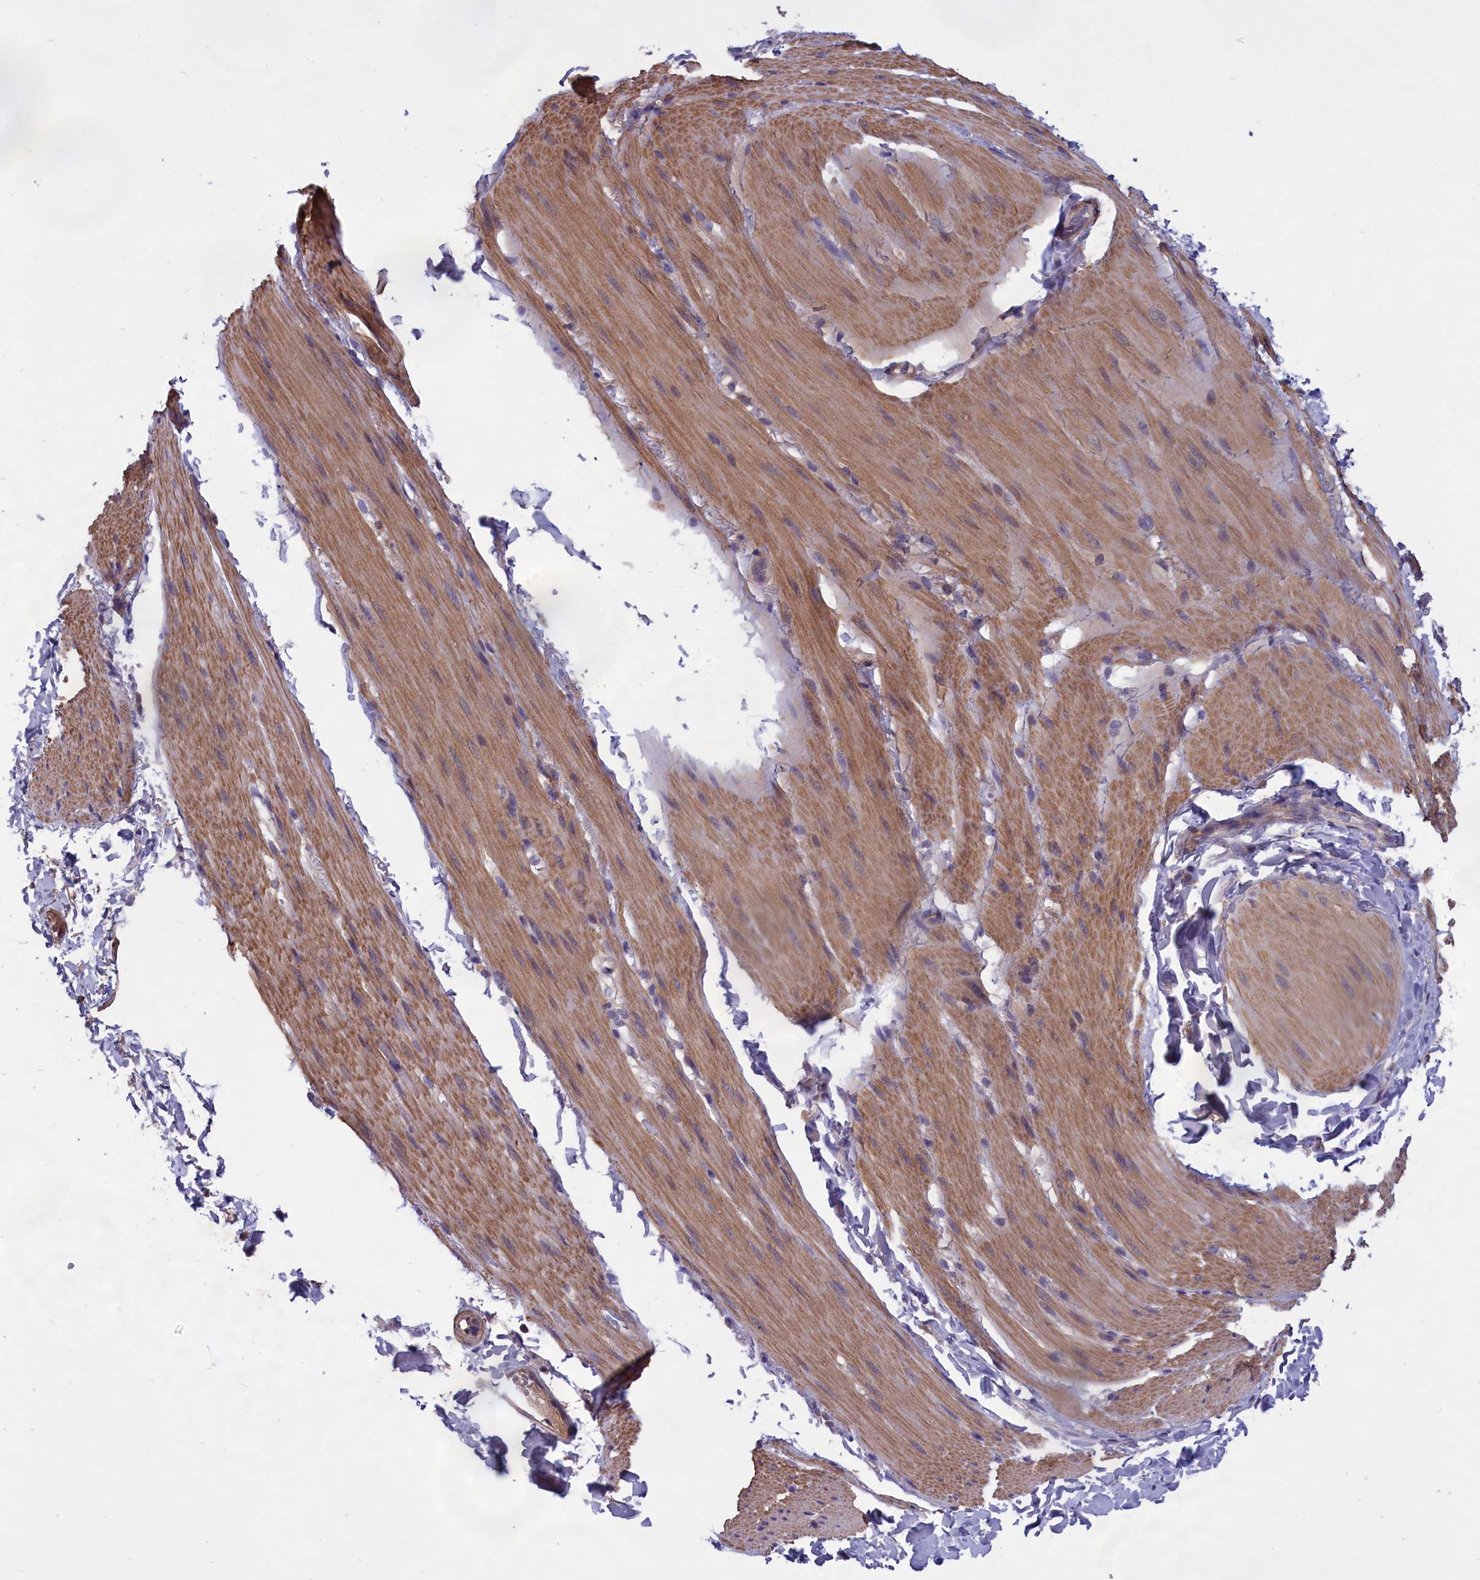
{"staining": {"intensity": "moderate", "quantity": ">75%", "location": "cytoplasmic/membranous"}, "tissue": "smooth muscle", "cell_type": "Smooth muscle cells", "image_type": "normal", "snomed": [{"axis": "morphology", "description": "Normal tissue, NOS"}, {"axis": "topography", "description": "Smooth muscle"}, {"axis": "topography", "description": "Small intestine"}], "caption": "Smooth muscle stained with DAB immunohistochemistry reveals medium levels of moderate cytoplasmic/membranous positivity in approximately >75% of smooth muscle cells. (DAB IHC with brightfield microscopy, high magnification).", "gene": "AMDHD2", "patient": {"sex": "female", "age": 84}}